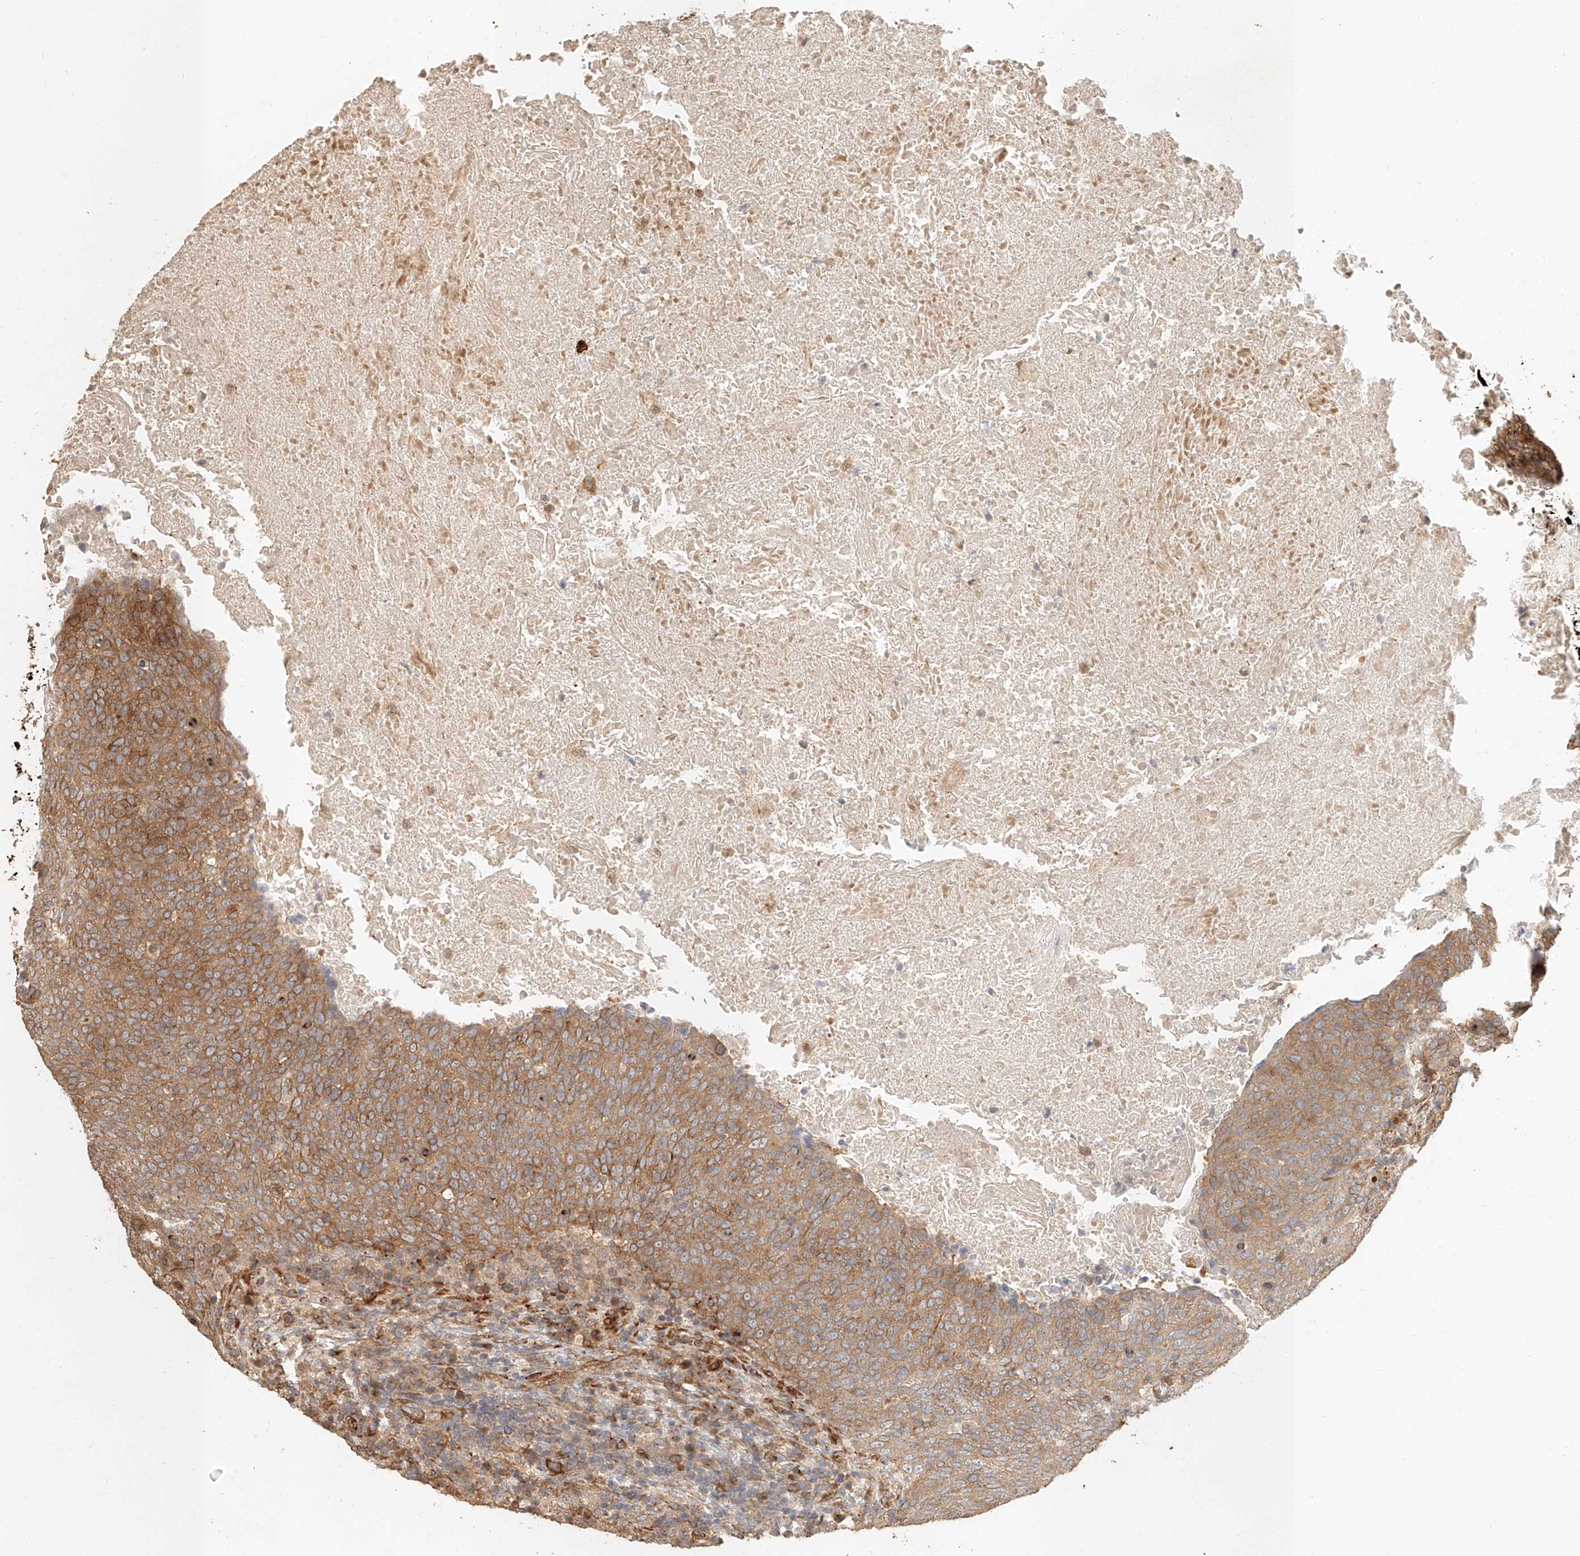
{"staining": {"intensity": "moderate", "quantity": ">75%", "location": "cytoplasmic/membranous"}, "tissue": "head and neck cancer", "cell_type": "Tumor cells", "image_type": "cancer", "snomed": [{"axis": "morphology", "description": "Squamous cell carcinoma, NOS"}, {"axis": "morphology", "description": "Squamous cell carcinoma, metastatic, NOS"}, {"axis": "topography", "description": "Lymph node"}, {"axis": "topography", "description": "Head-Neck"}], "caption": "Immunohistochemistry micrograph of squamous cell carcinoma (head and neck) stained for a protein (brown), which displays medium levels of moderate cytoplasmic/membranous positivity in about >75% of tumor cells.", "gene": "NAP1L1", "patient": {"sex": "male", "age": 62}}